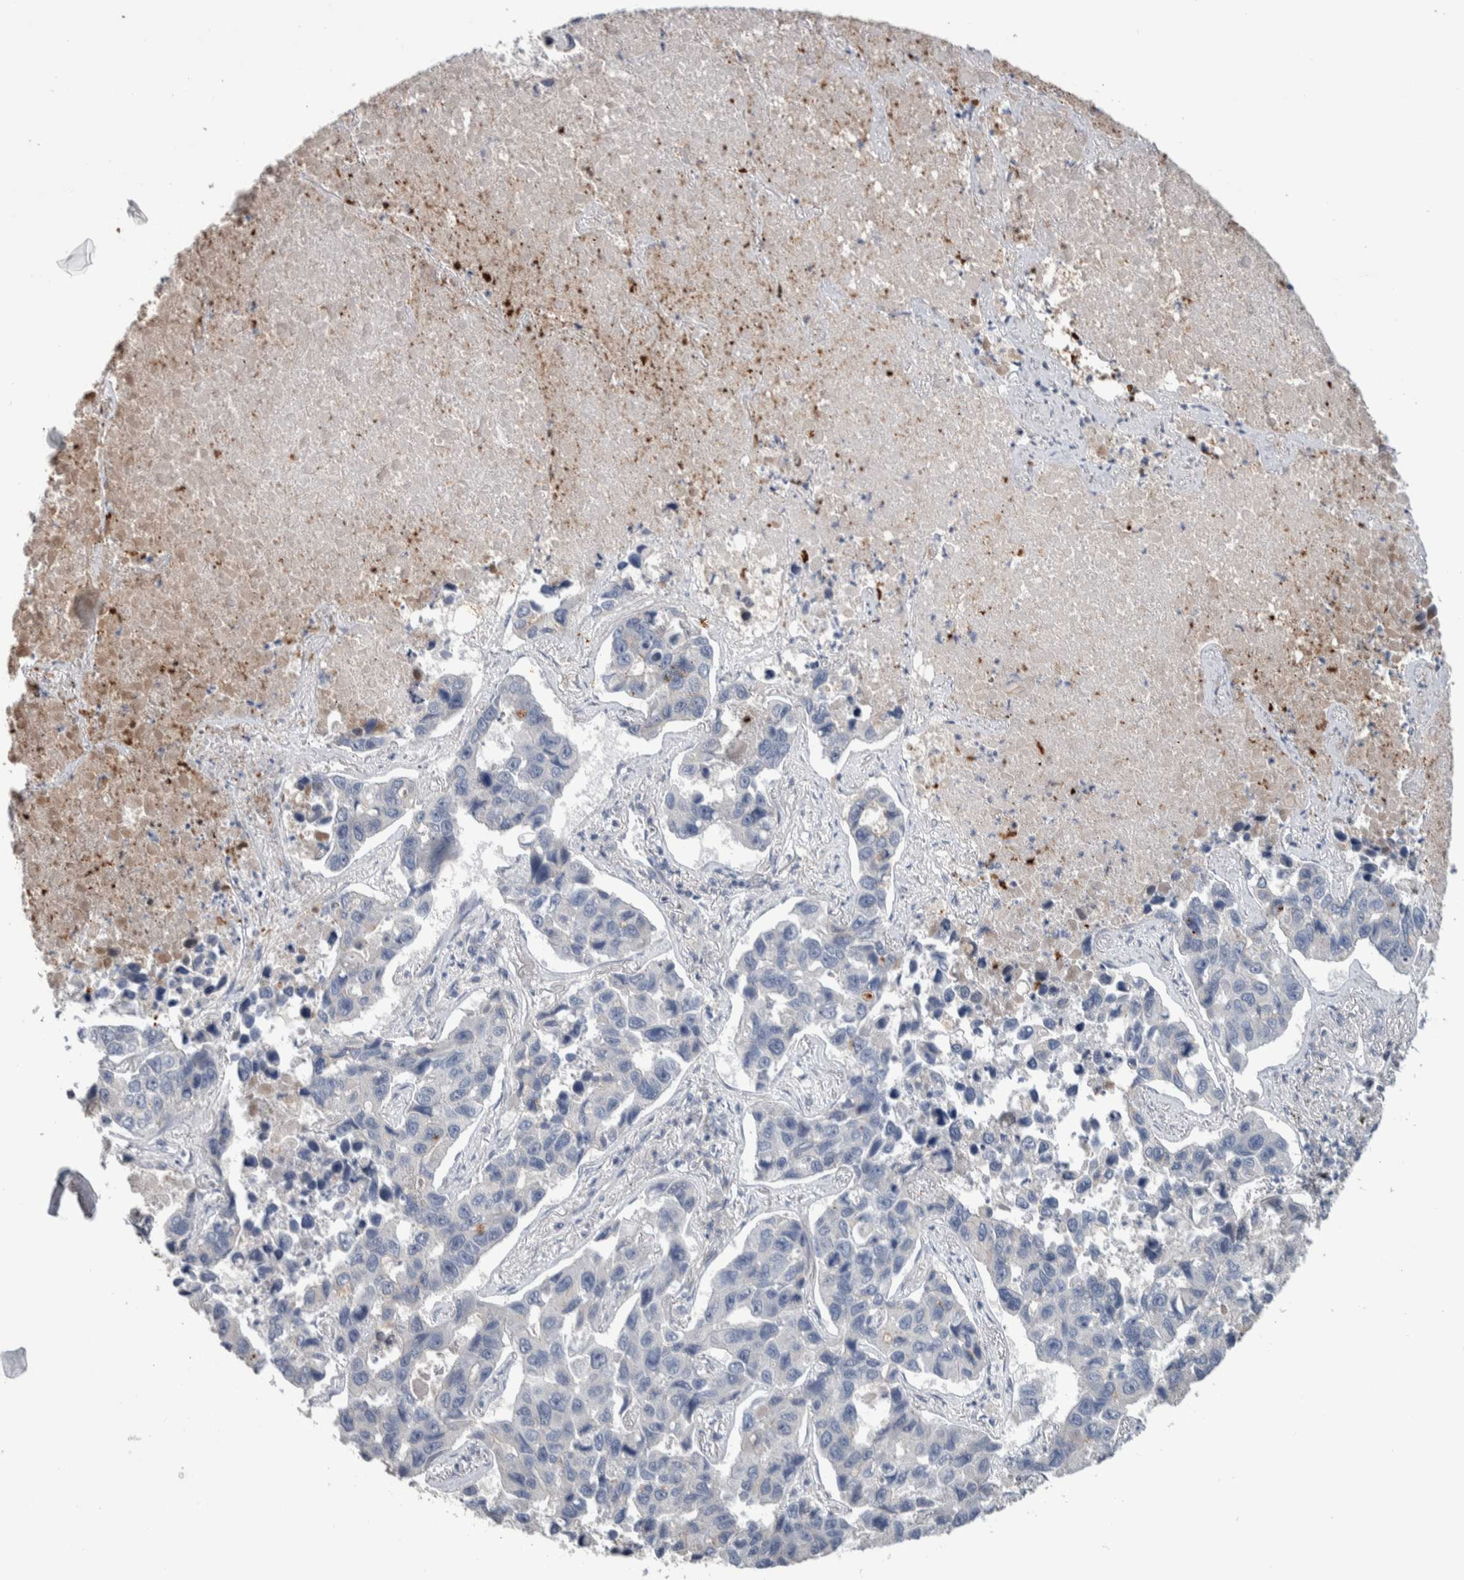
{"staining": {"intensity": "negative", "quantity": "none", "location": "none"}, "tissue": "lung cancer", "cell_type": "Tumor cells", "image_type": "cancer", "snomed": [{"axis": "morphology", "description": "Adenocarcinoma, NOS"}, {"axis": "topography", "description": "Lung"}], "caption": "Lung cancer was stained to show a protein in brown. There is no significant expression in tumor cells. (DAB (3,3'-diaminobenzidine) immunohistochemistry with hematoxylin counter stain).", "gene": "TMEM102", "patient": {"sex": "male", "age": 64}}